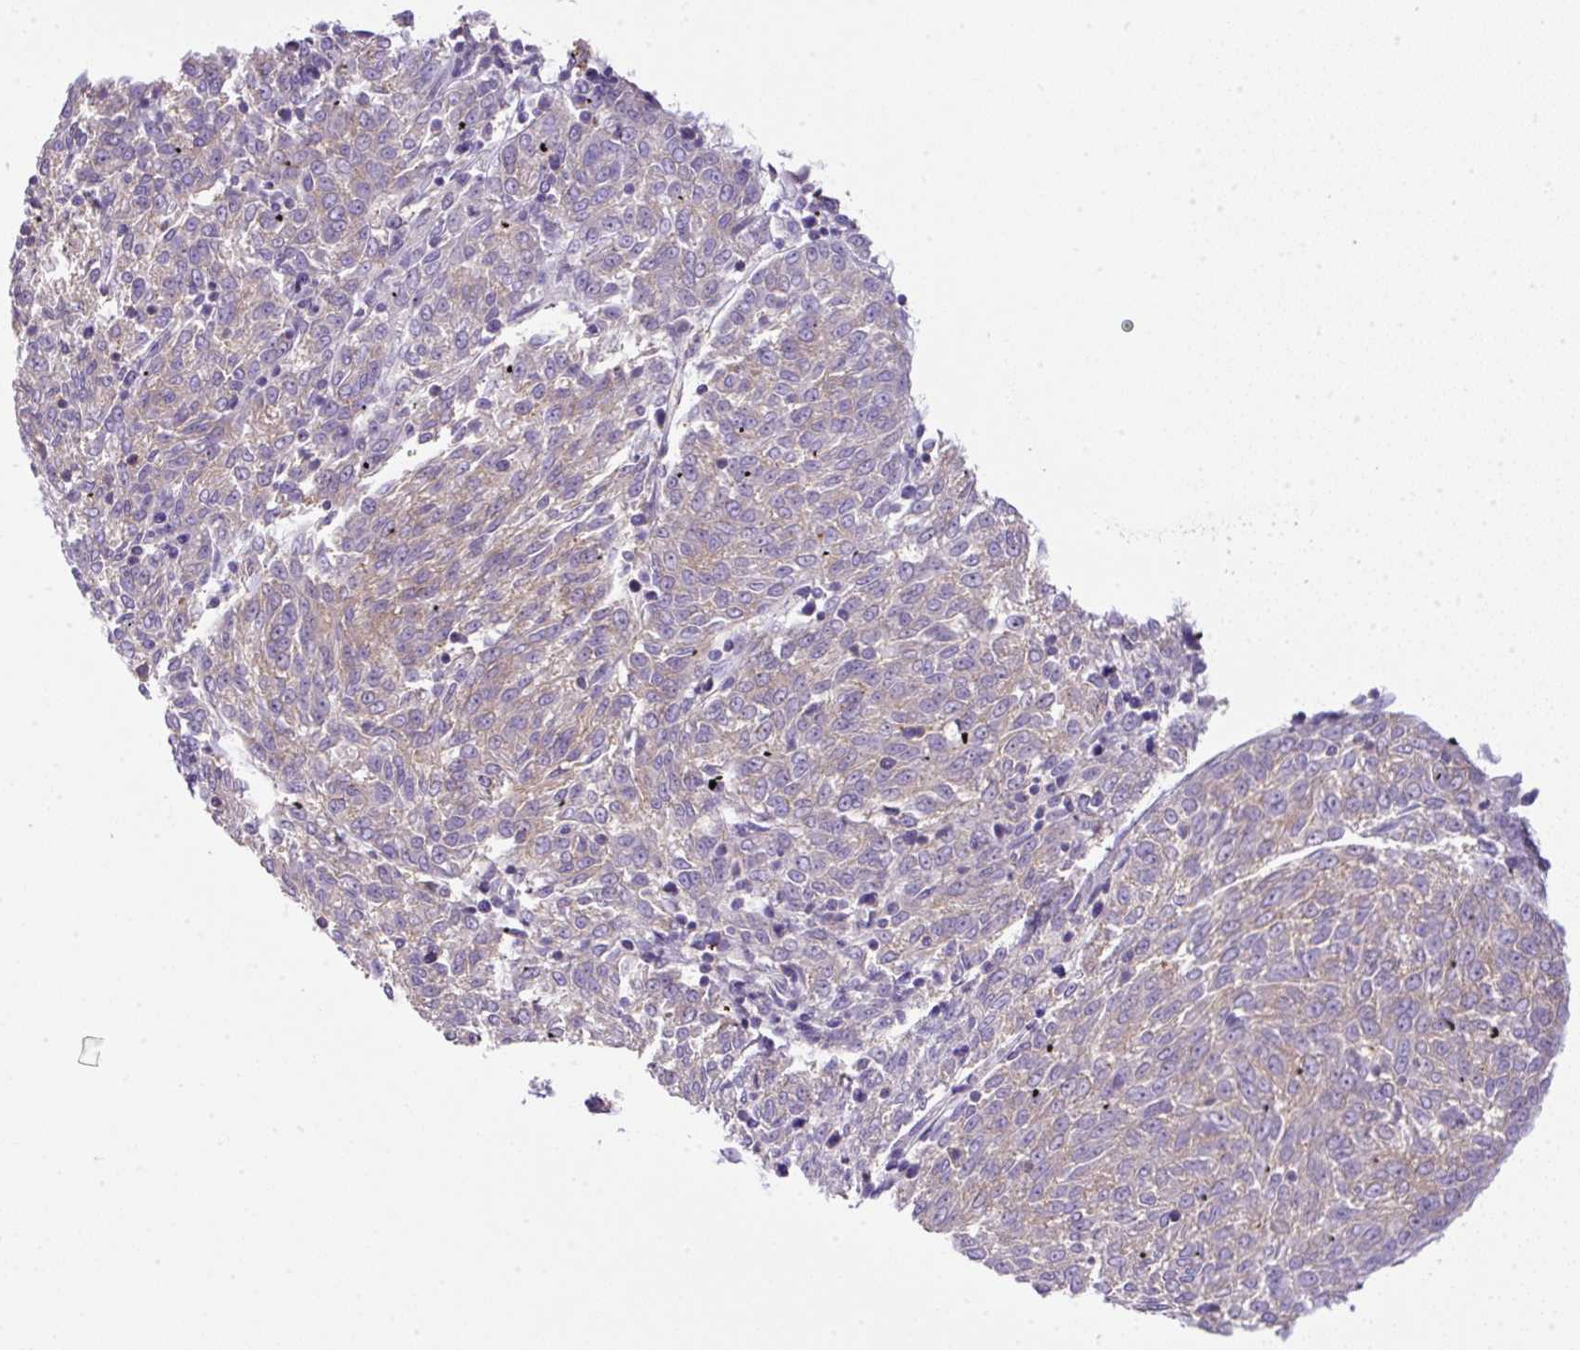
{"staining": {"intensity": "weak", "quantity": "<25%", "location": "cytoplasmic/membranous"}, "tissue": "melanoma", "cell_type": "Tumor cells", "image_type": "cancer", "snomed": [{"axis": "morphology", "description": "Malignant melanoma, NOS"}, {"axis": "topography", "description": "Skin"}], "caption": "Melanoma was stained to show a protein in brown. There is no significant positivity in tumor cells.", "gene": "NPTN", "patient": {"sex": "female", "age": 72}}